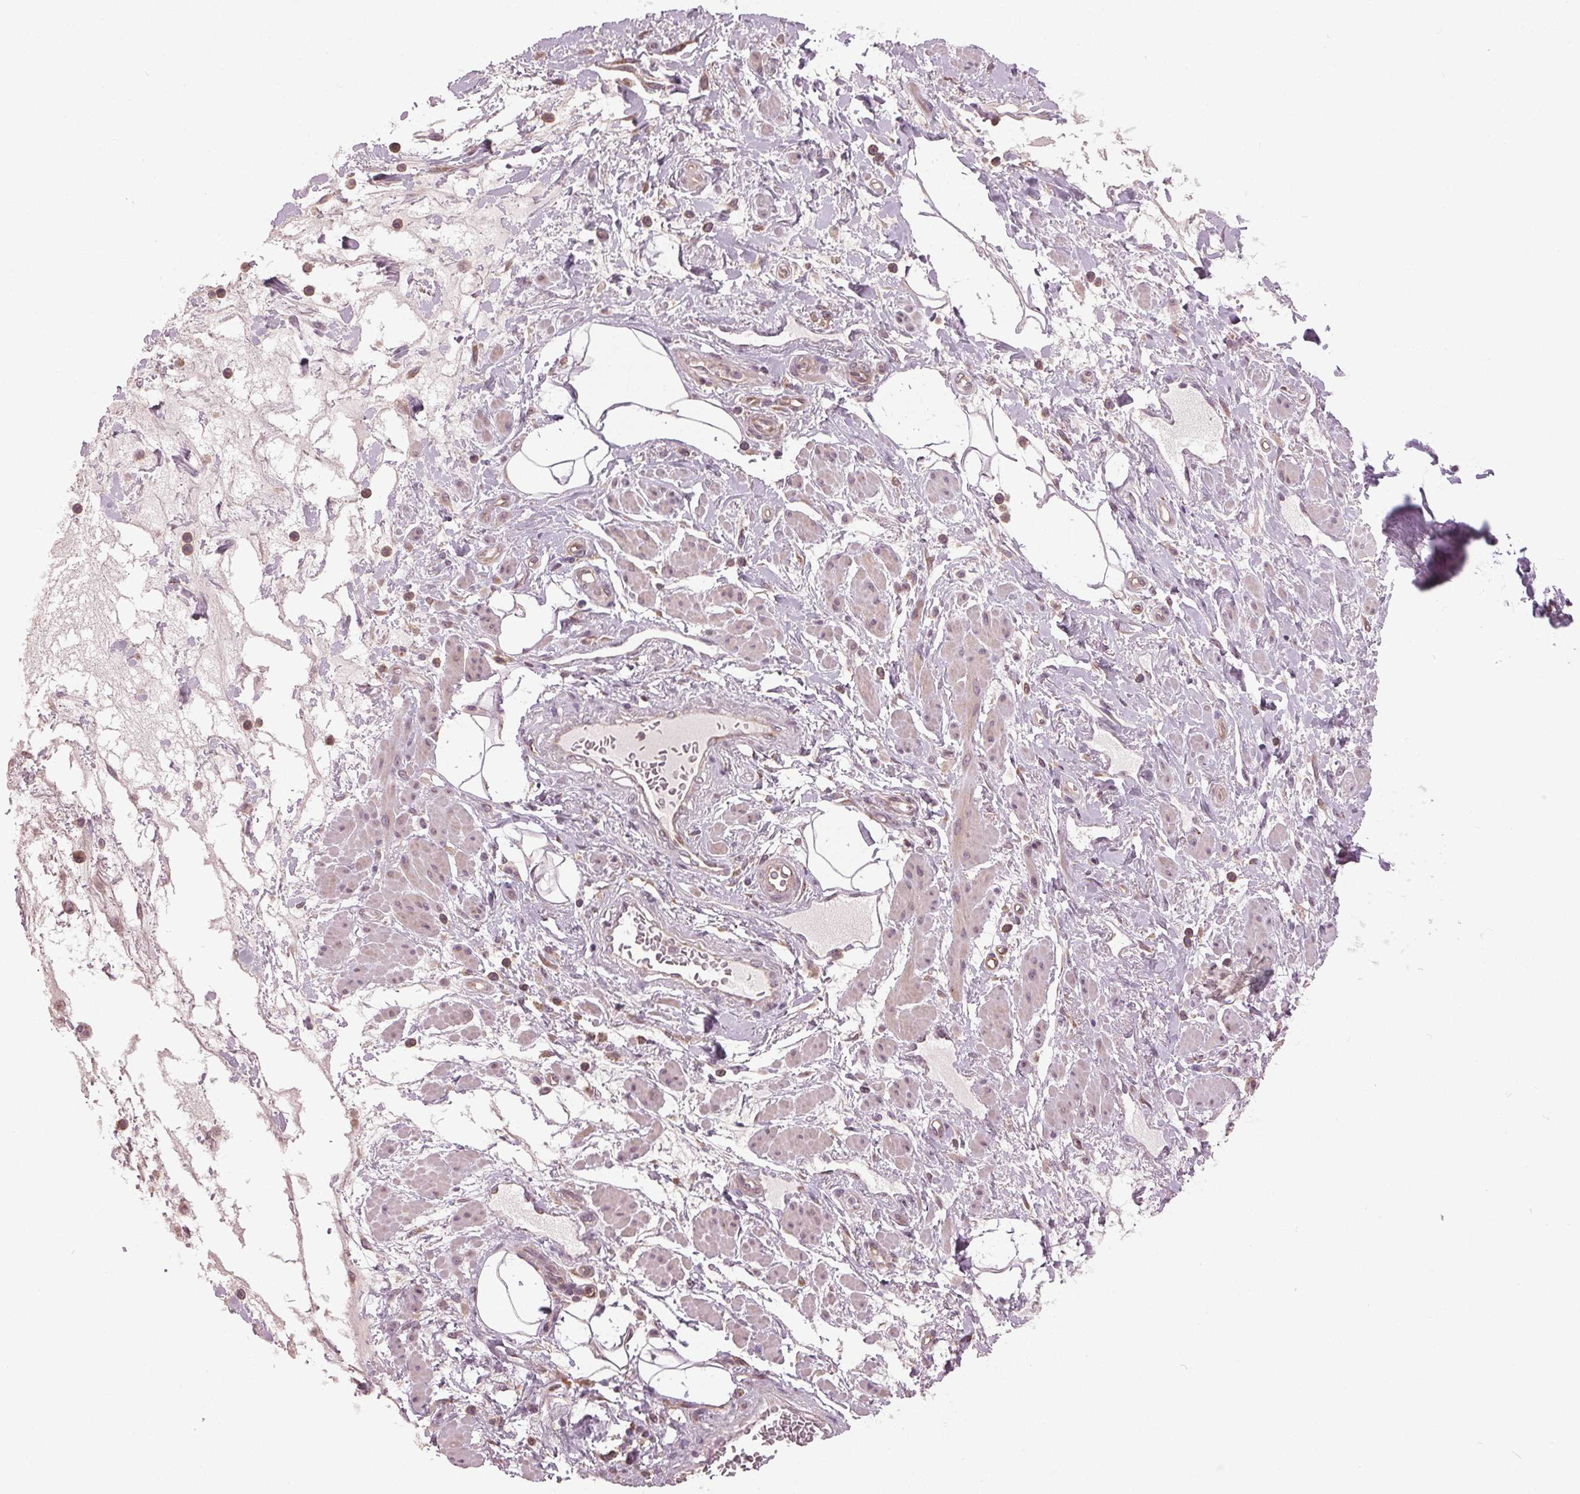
{"staining": {"intensity": "weak", "quantity": "25%-75%", "location": "cytoplasmic/membranous"}, "tissue": "adipose tissue", "cell_type": "Adipocytes", "image_type": "normal", "snomed": [{"axis": "morphology", "description": "Normal tissue, NOS"}, {"axis": "topography", "description": "Vagina"}, {"axis": "topography", "description": "Peripheral nerve tissue"}], "caption": "This micrograph shows immunohistochemistry (IHC) staining of normal human adipose tissue, with low weak cytoplasmic/membranous expression in approximately 25%-75% of adipocytes.", "gene": "BSDC1", "patient": {"sex": "female", "age": 71}}